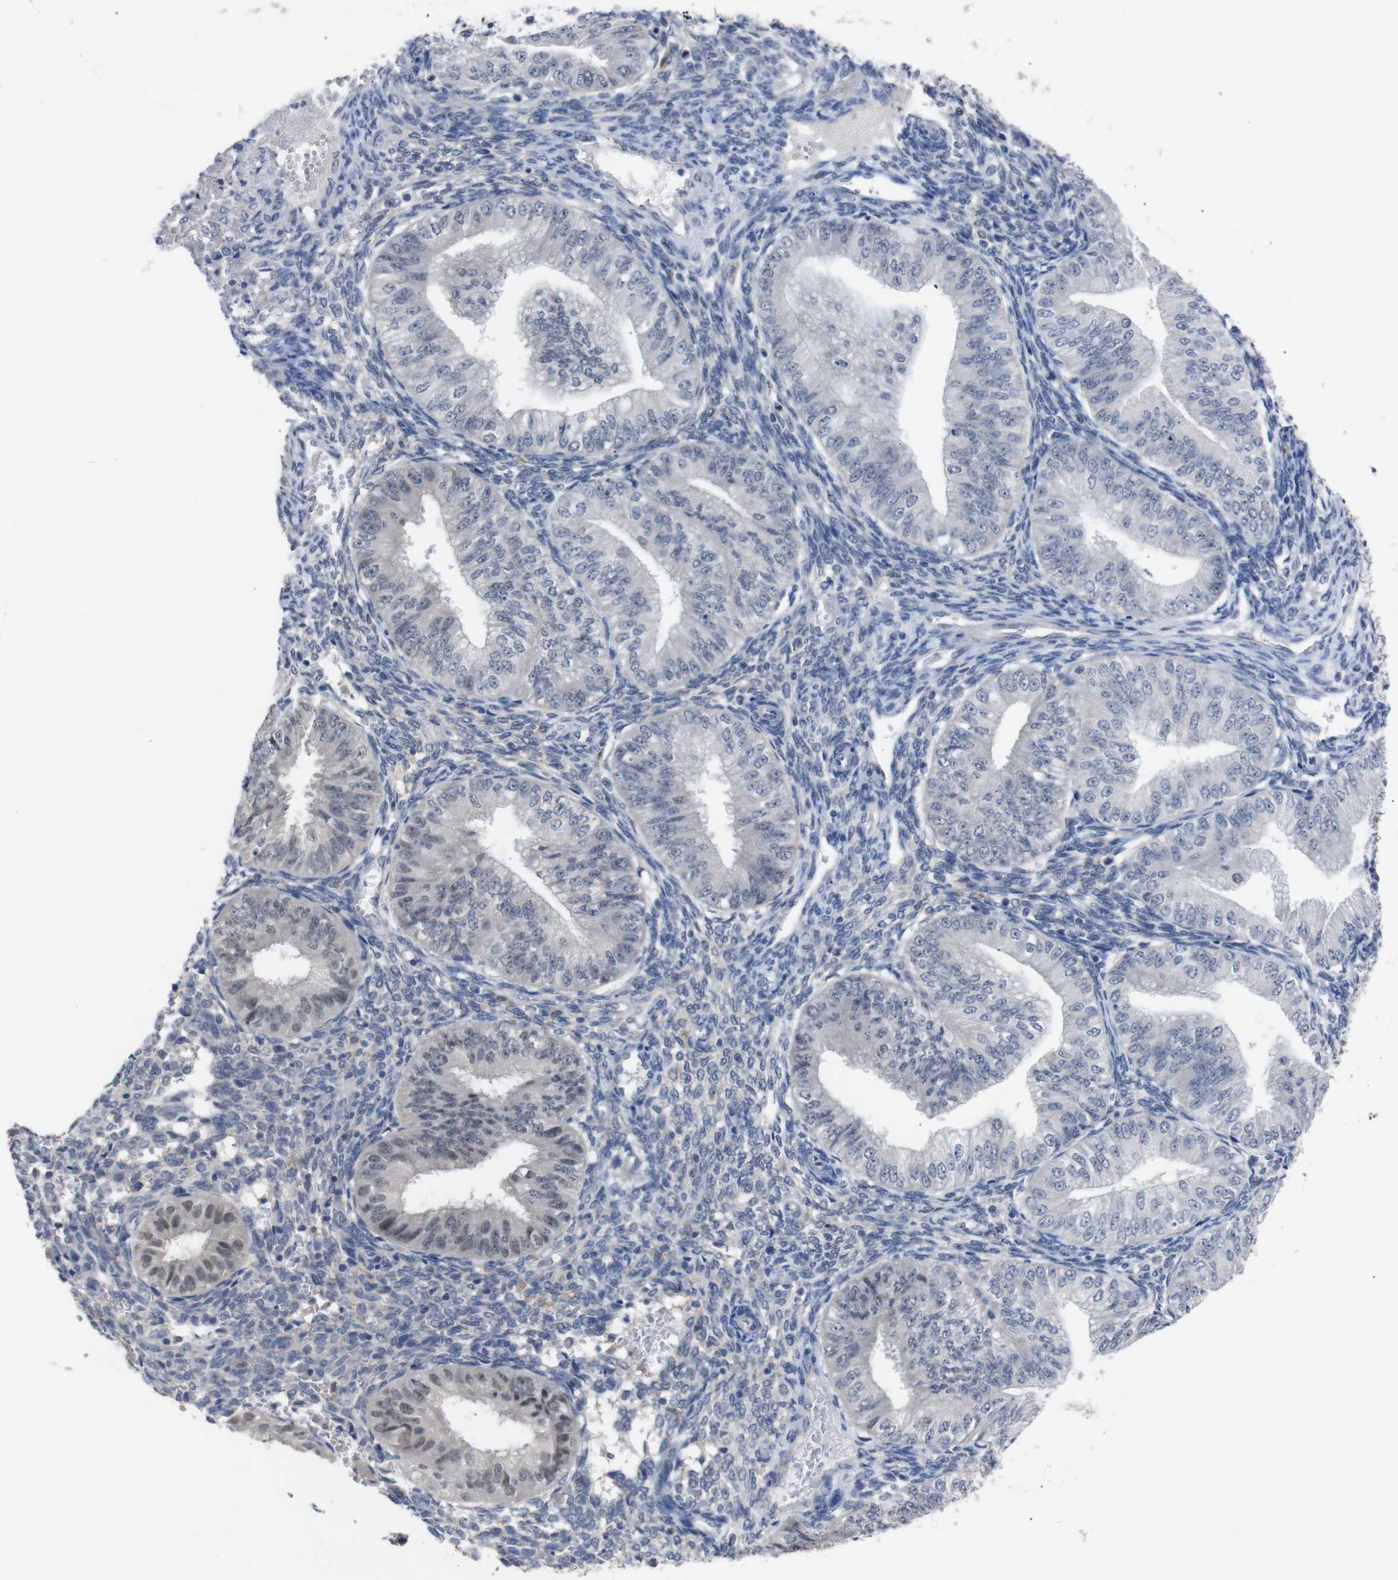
{"staining": {"intensity": "moderate", "quantity": "<25%", "location": "nuclear"}, "tissue": "endometrial cancer", "cell_type": "Tumor cells", "image_type": "cancer", "snomed": [{"axis": "morphology", "description": "Normal tissue, NOS"}, {"axis": "morphology", "description": "Adenocarcinoma, NOS"}, {"axis": "topography", "description": "Endometrium"}], "caption": "The image shows a brown stain indicating the presence of a protein in the nuclear of tumor cells in adenocarcinoma (endometrial).", "gene": "HNF1A", "patient": {"sex": "female", "age": 53}}